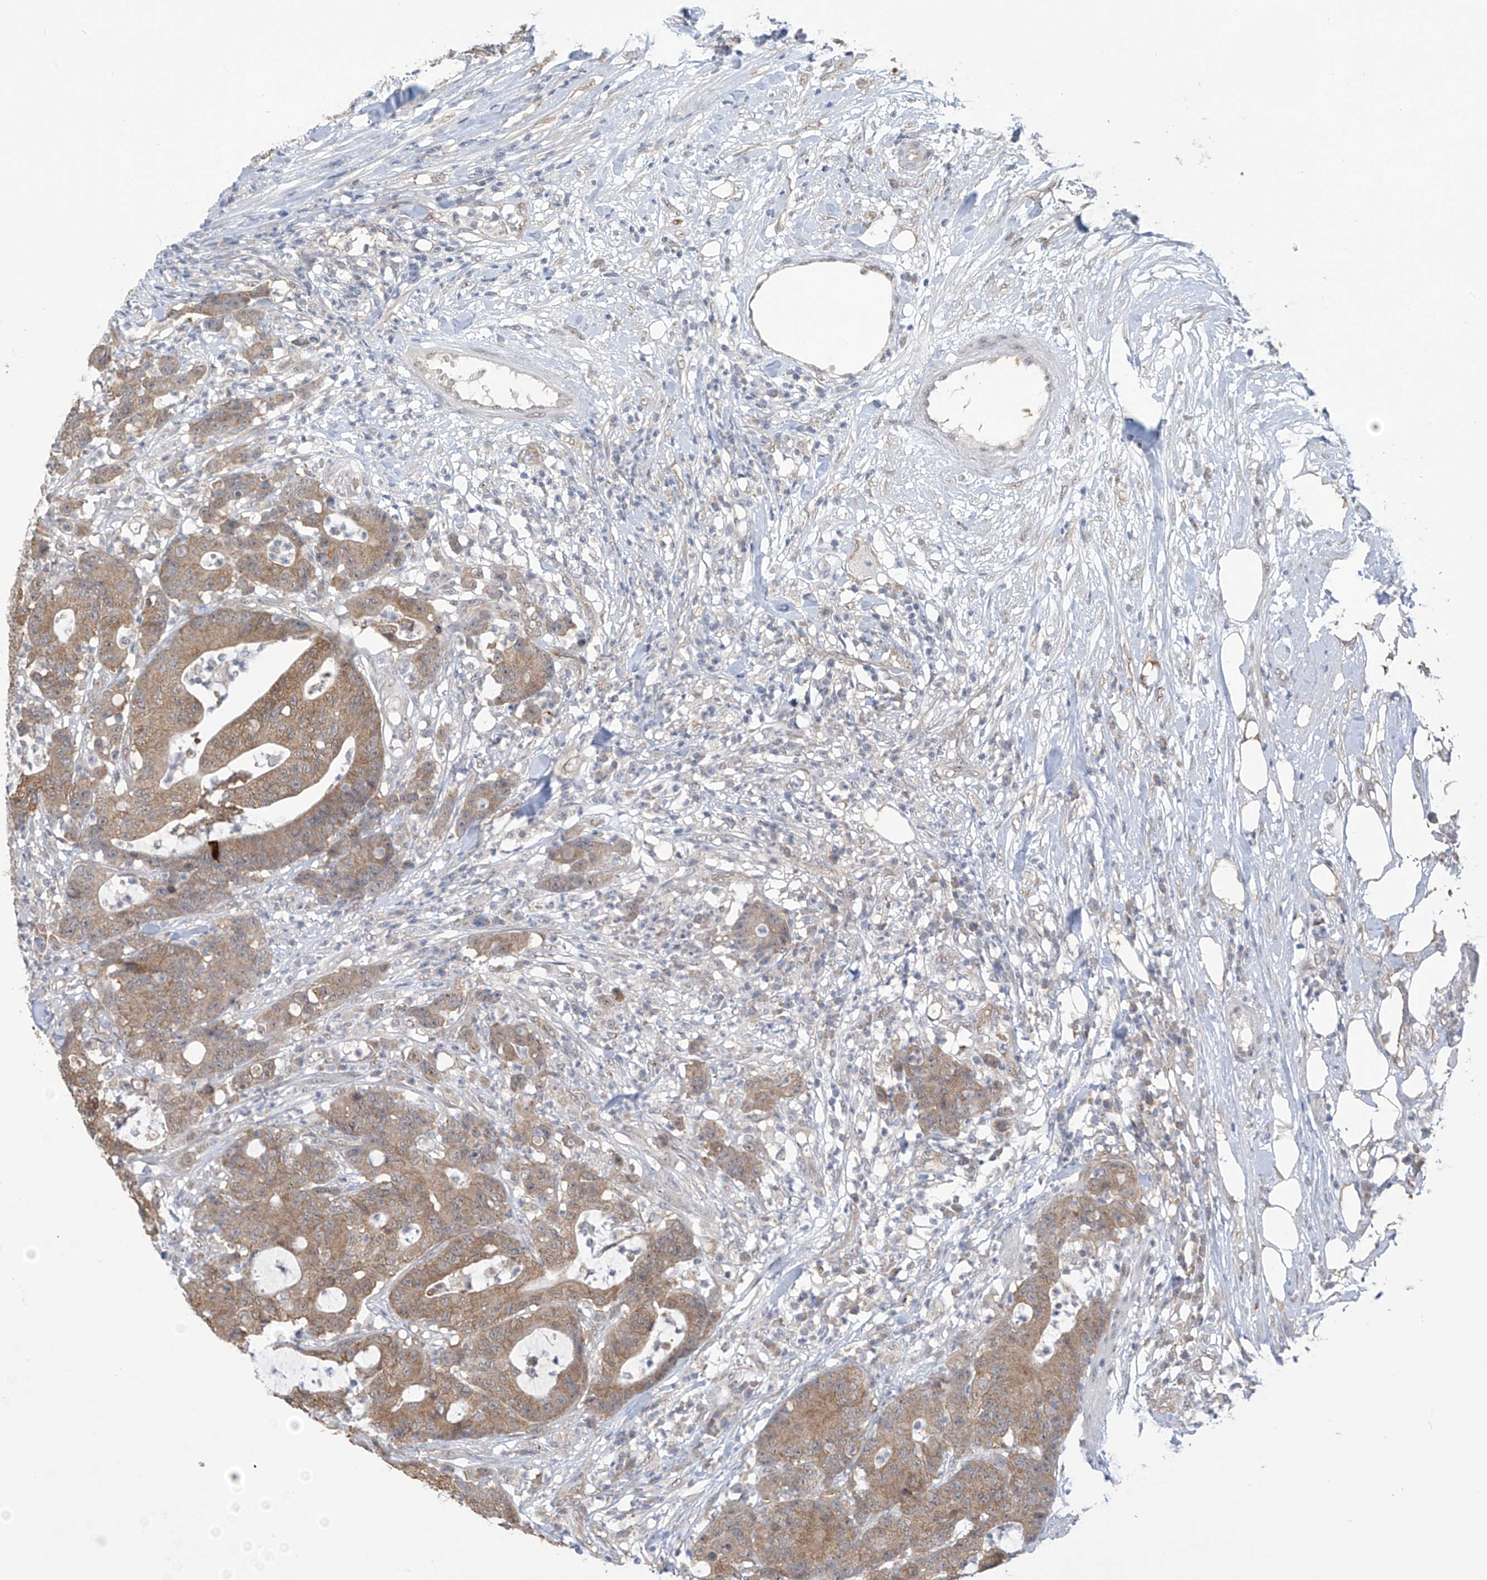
{"staining": {"intensity": "moderate", "quantity": ">75%", "location": "cytoplasmic/membranous"}, "tissue": "colorectal cancer", "cell_type": "Tumor cells", "image_type": "cancer", "snomed": [{"axis": "morphology", "description": "Adenocarcinoma, NOS"}, {"axis": "topography", "description": "Colon"}], "caption": "This is an image of immunohistochemistry (IHC) staining of adenocarcinoma (colorectal), which shows moderate staining in the cytoplasmic/membranous of tumor cells.", "gene": "KIAA1522", "patient": {"sex": "female", "age": 84}}